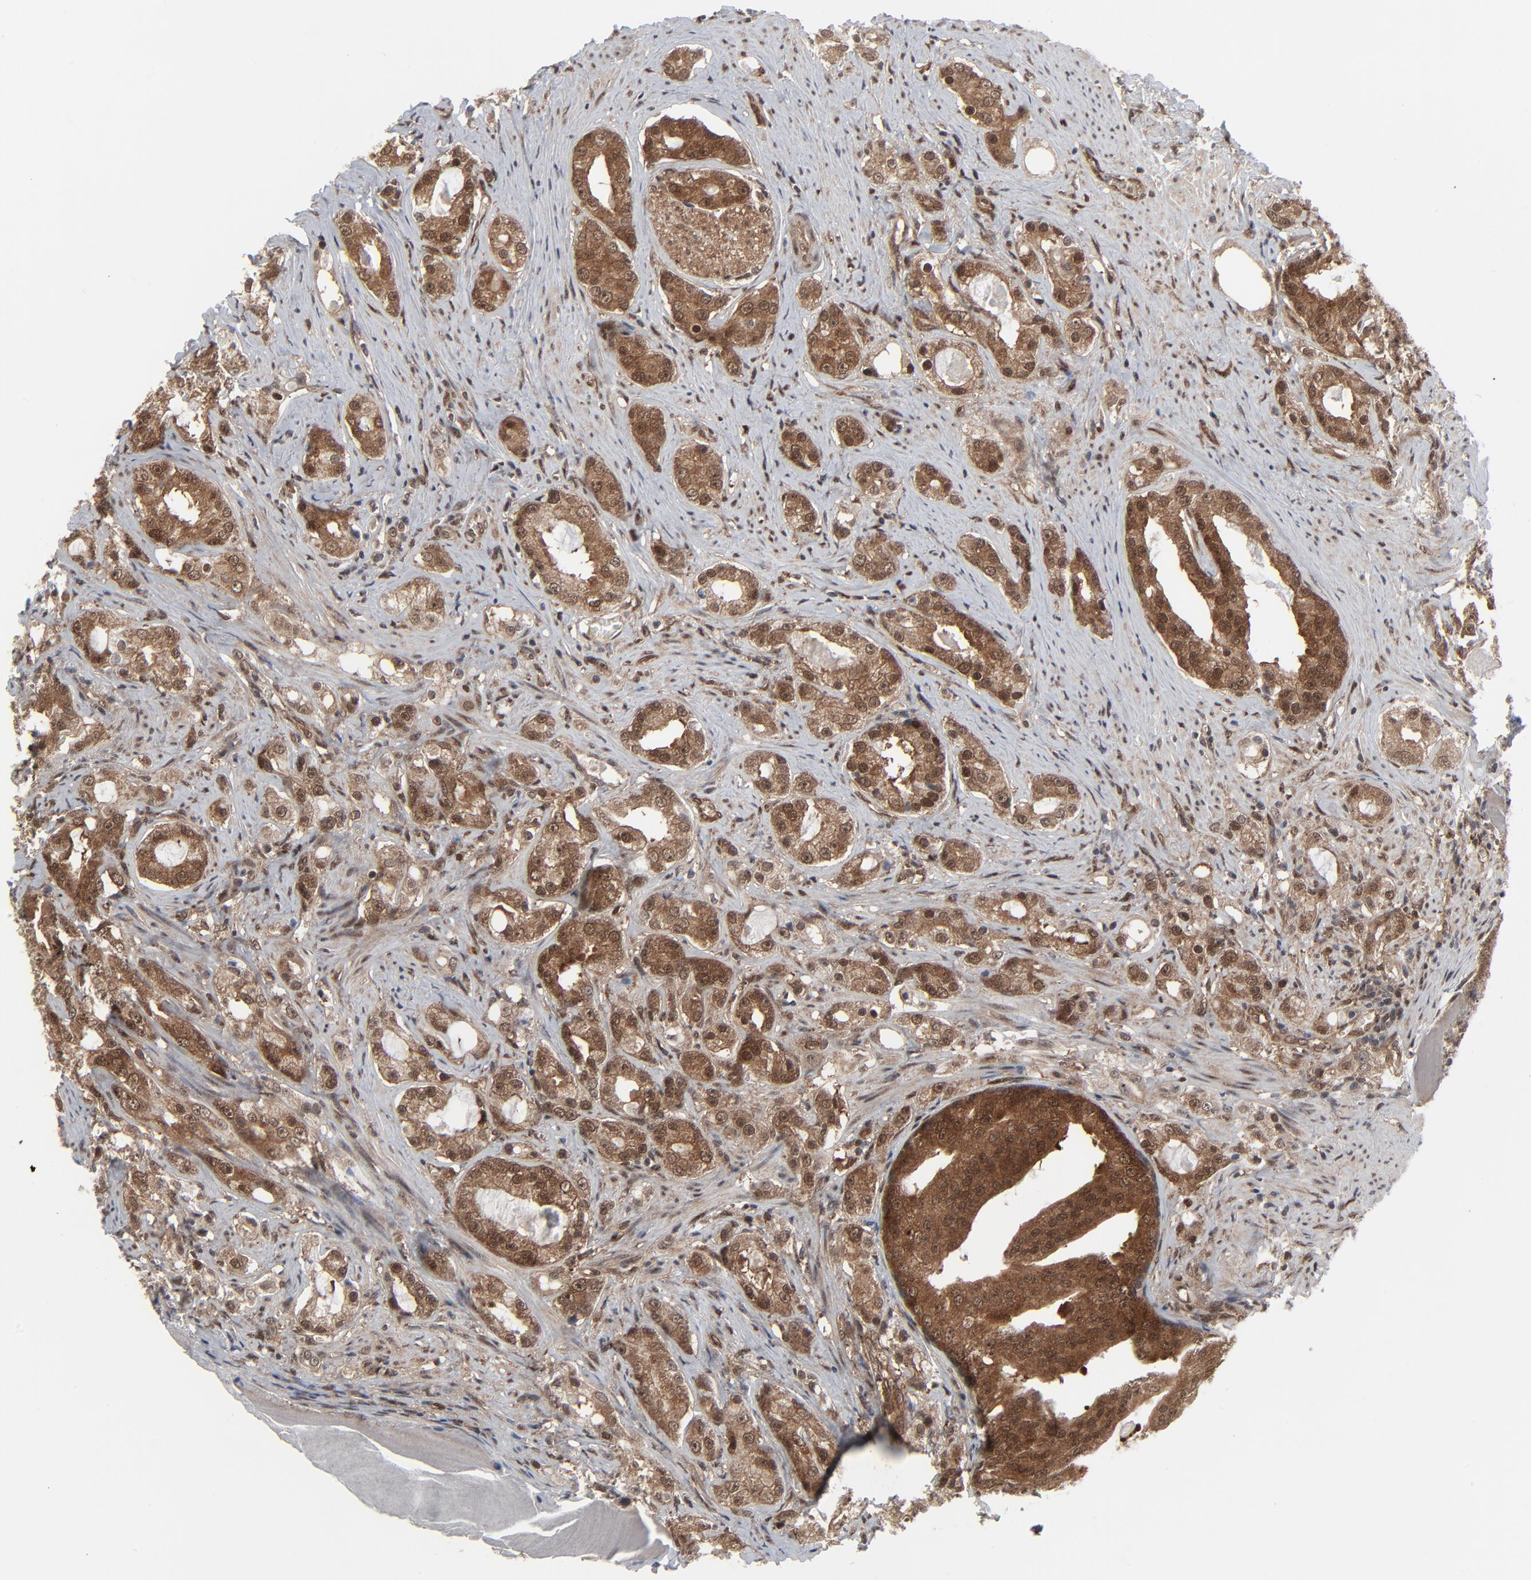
{"staining": {"intensity": "moderate", "quantity": ">75%", "location": "cytoplasmic/membranous,nuclear"}, "tissue": "prostate cancer", "cell_type": "Tumor cells", "image_type": "cancer", "snomed": [{"axis": "morphology", "description": "Adenocarcinoma, High grade"}, {"axis": "topography", "description": "Prostate"}], "caption": "Moderate cytoplasmic/membranous and nuclear protein expression is seen in about >75% of tumor cells in prostate cancer.", "gene": "AKT1", "patient": {"sex": "male", "age": 68}}